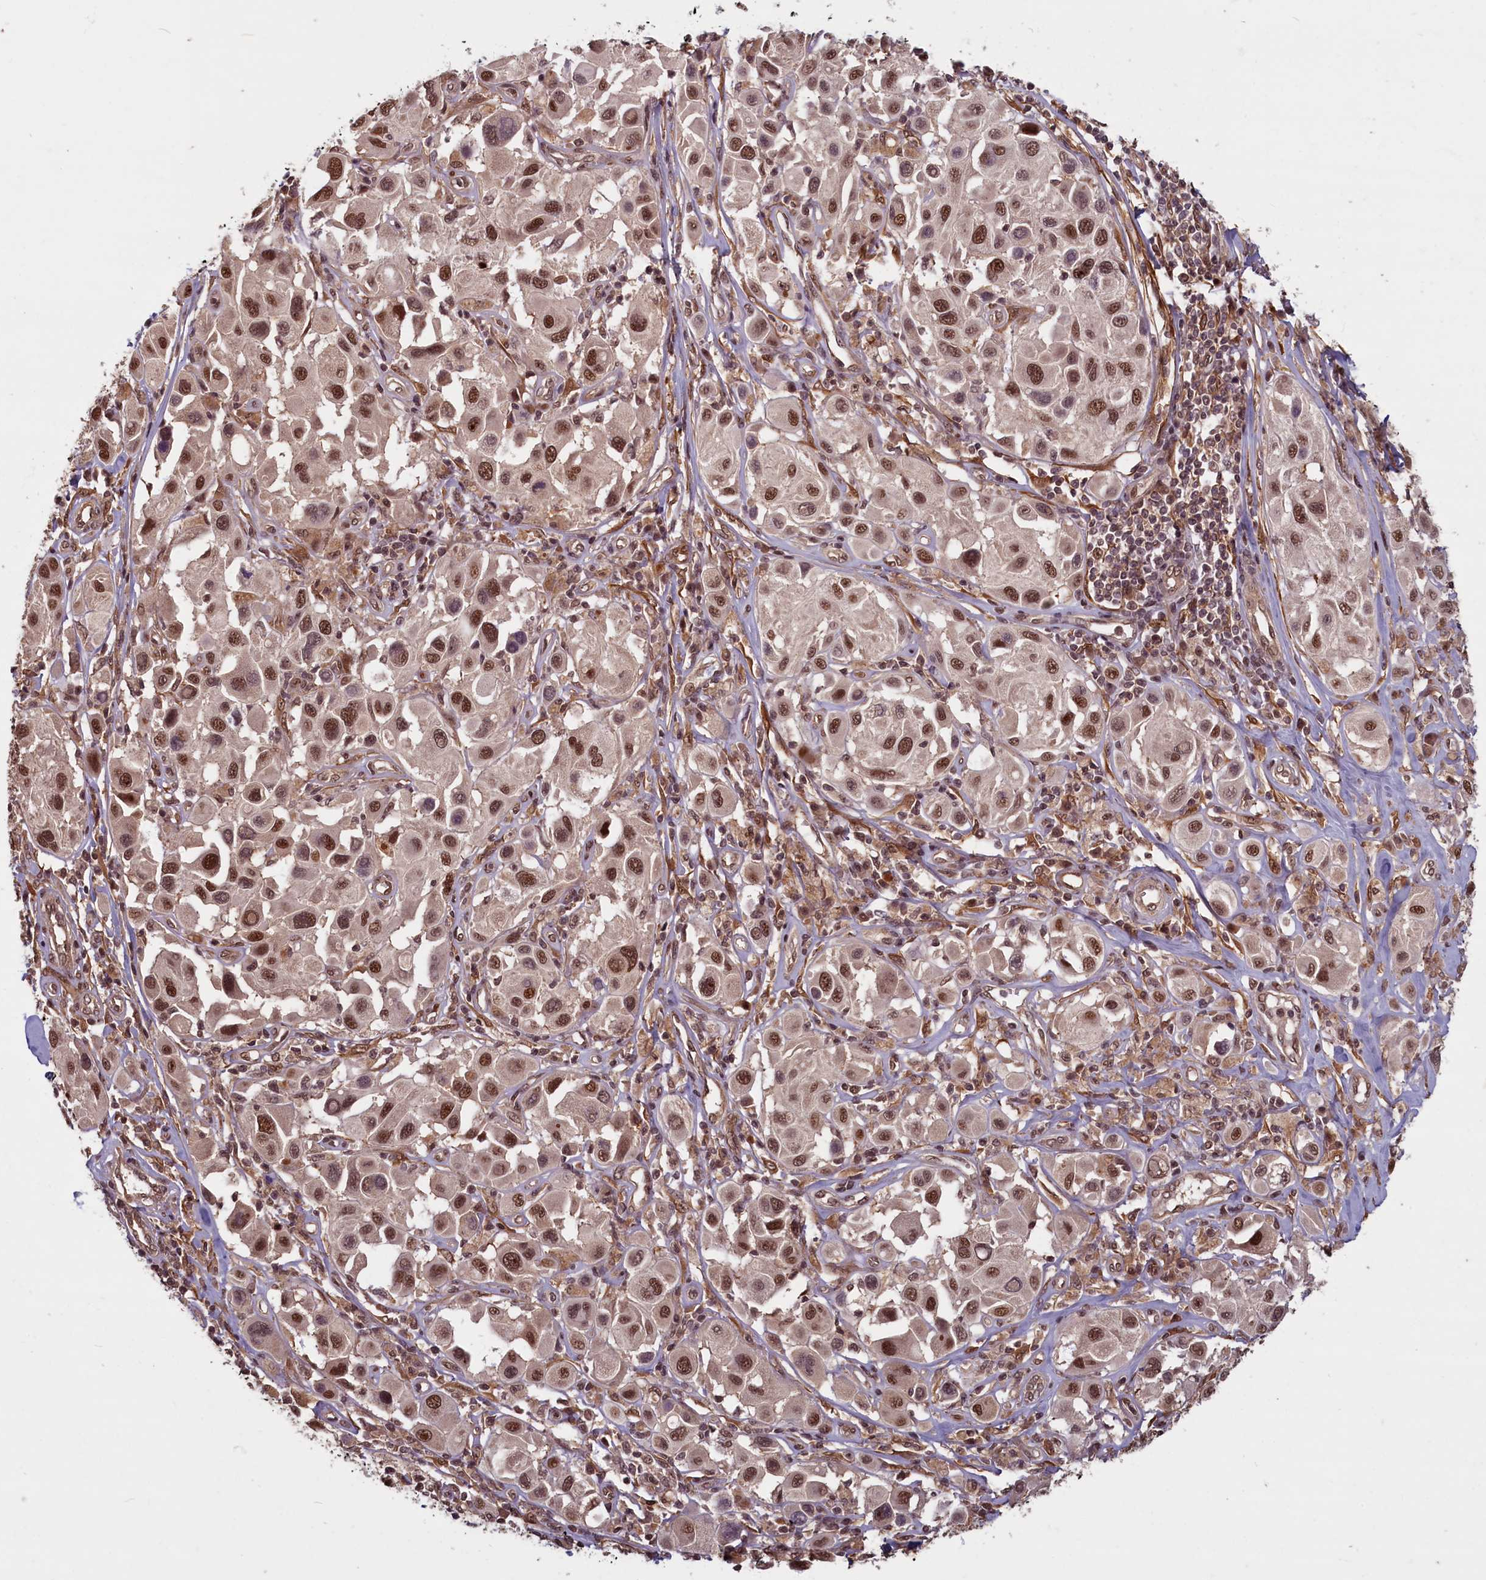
{"staining": {"intensity": "moderate", "quantity": ">75%", "location": "nuclear"}, "tissue": "melanoma", "cell_type": "Tumor cells", "image_type": "cancer", "snomed": [{"axis": "morphology", "description": "Malignant melanoma, Metastatic site"}, {"axis": "topography", "description": "Skin"}], "caption": "The immunohistochemical stain labels moderate nuclear staining in tumor cells of melanoma tissue.", "gene": "HIF3A", "patient": {"sex": "male", "age": 41}}